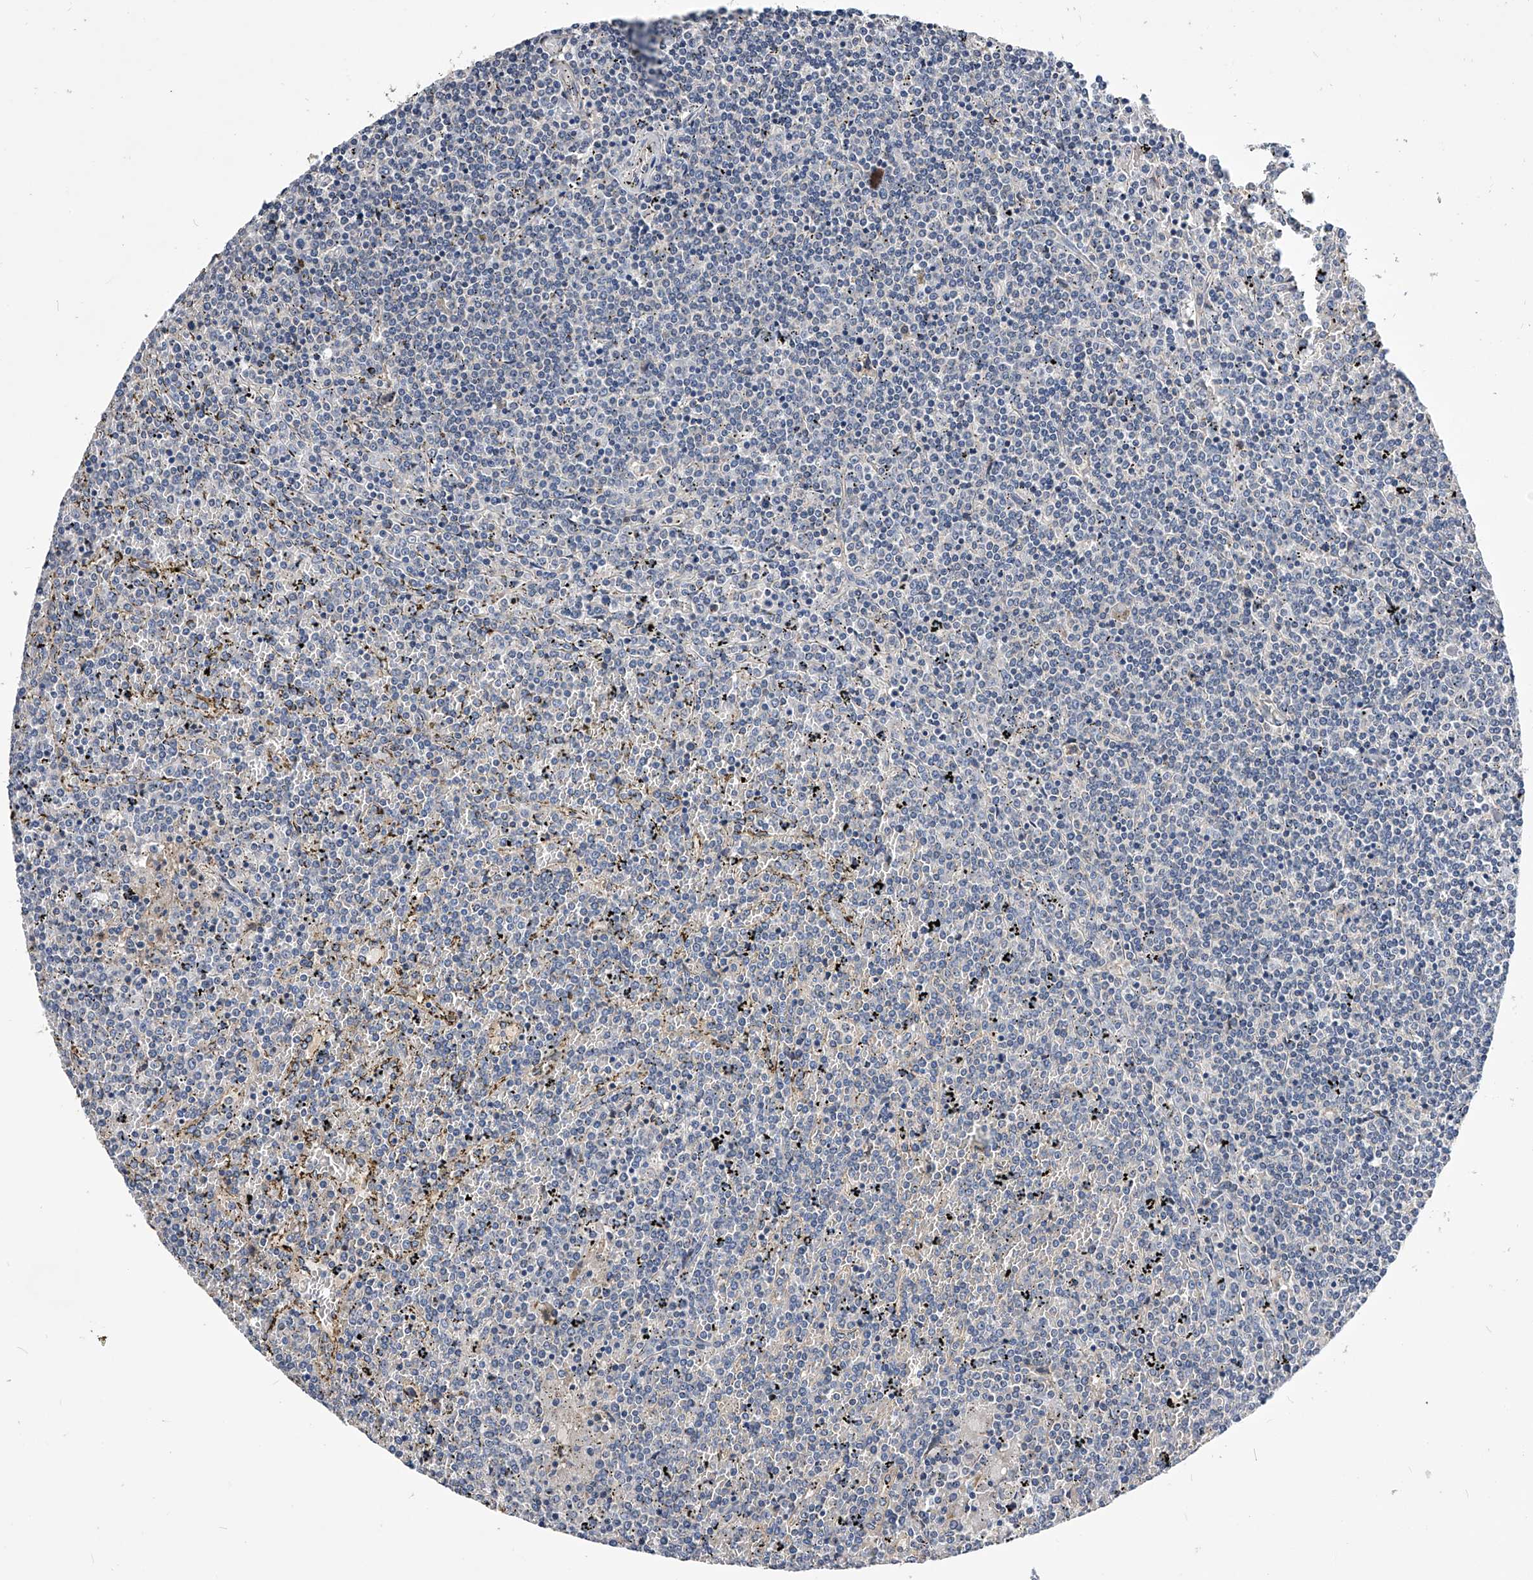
{"staining": {"intensity": "negative", "quantity": "none", "location": "none"}, "tissue": "lymphoma", "cell_type": "Tumor cells", "image_type": "cancer", "snomed": [{"axis": "morphology", "description": "Malignant lymphoma, non-Hodgkin's type, Low grade"}, {"axis": "topography", "description": "Spleen"}], "caption": "Immunohistochemistry micrograph of human malignant lymphoma, non-Hodgkin's type (low-grade) stained for a protein (brown), which exhibits no staining in tumor cells.", "gene": "ARL4C", "patient": {"sex": "female", "age": 19}}